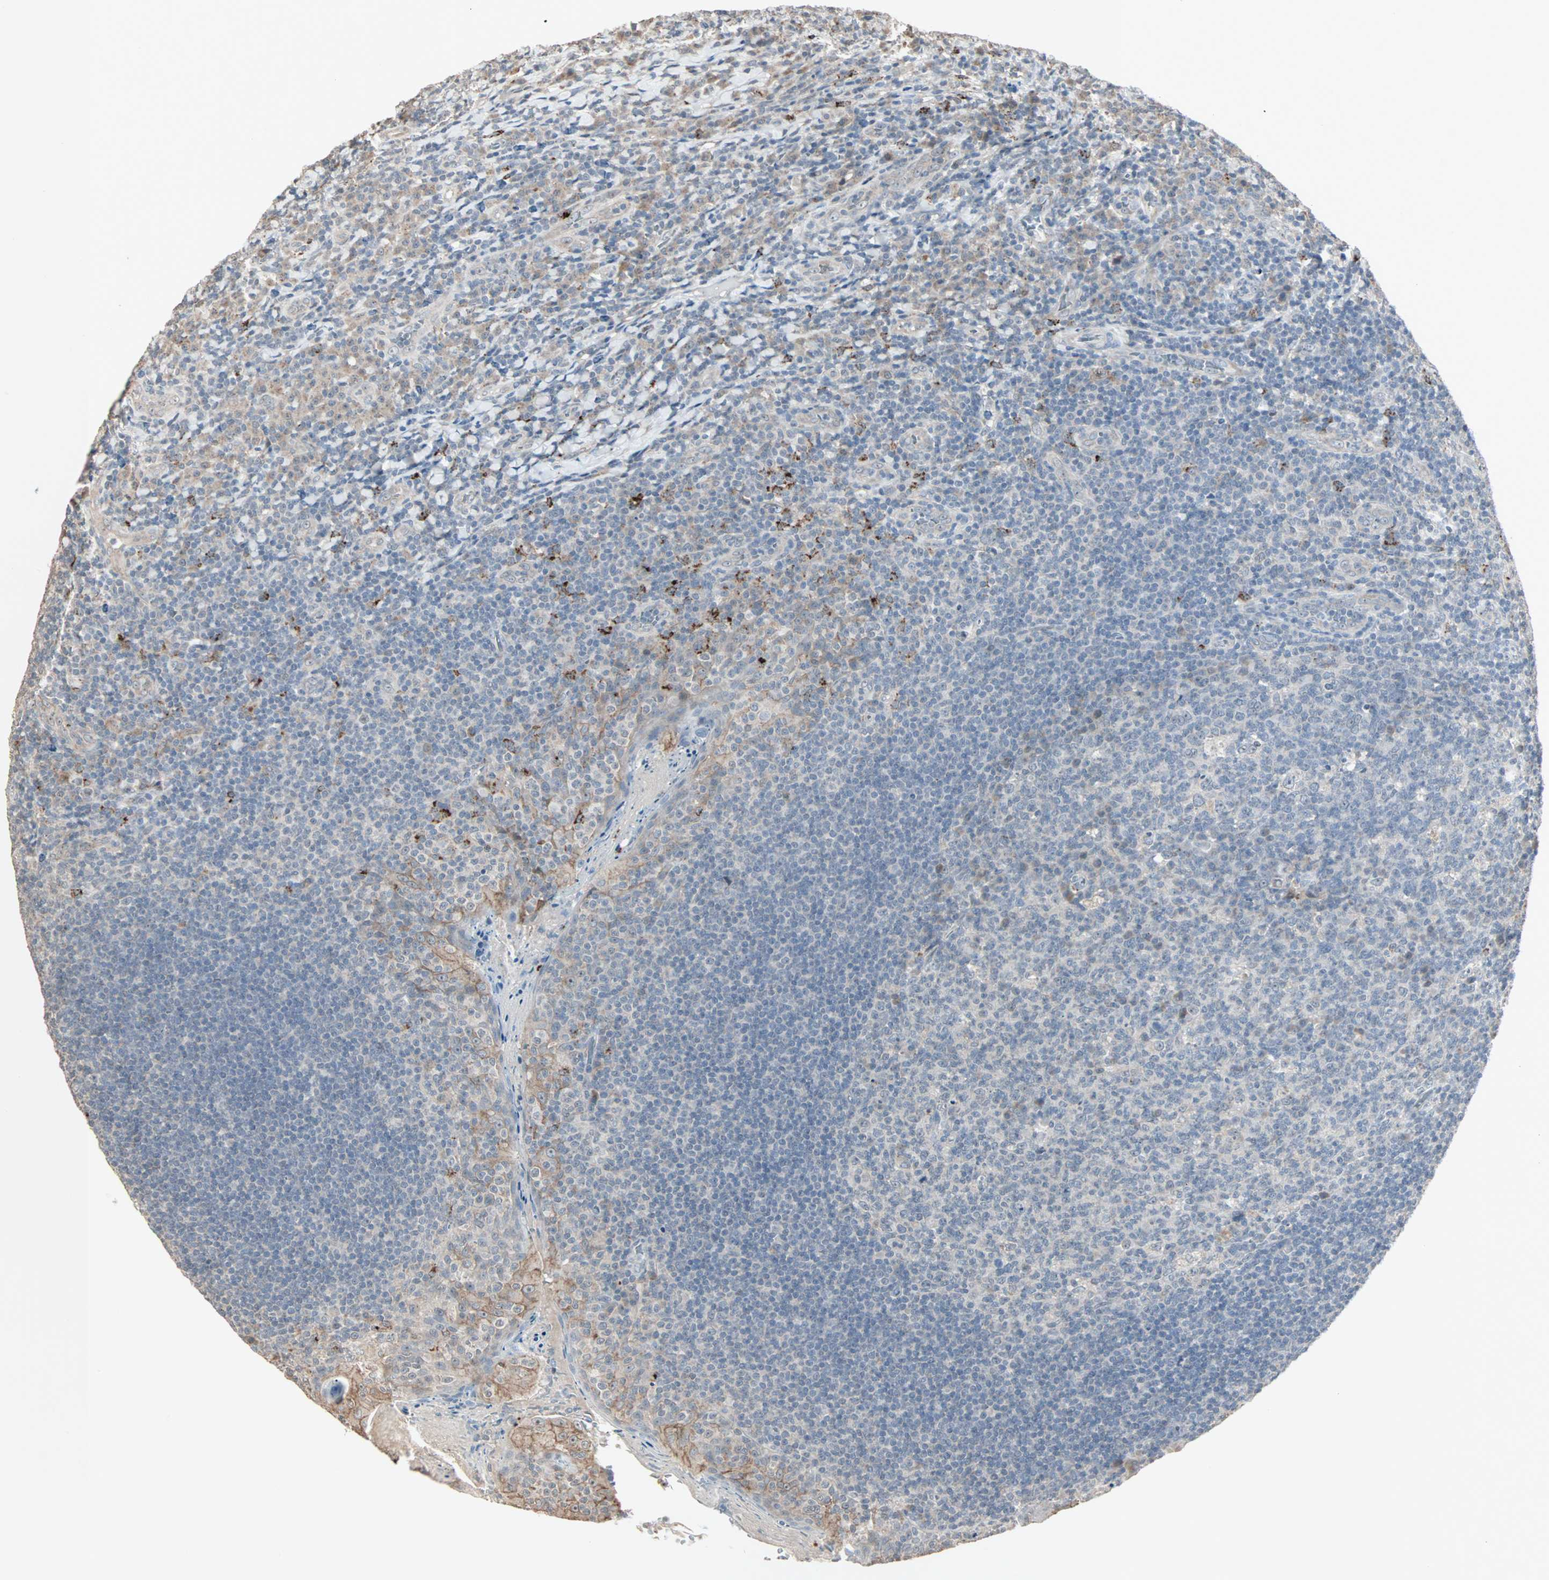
{"staining": {"intensity": "weak", "quantity": "<25%", "location": "cytoplasmic/membranous"}, "tissue": "tonsil", "cell_type": "Germinal center cells", "image_type": "normal", "snomed": [{"axis": "morphology", "description": "Normal tissue, NOS"}, {"axis": "topography", "description": "Tonsil"}], "caption": "The immunohistochemistry (IHC) micrograph has no significant expression in germinal center cells of tonsil. Brightfield microscopy of immunohistochemistry stained with DAB (3,3'-diaminobenzidine) (brown) and hematoxylin (blue), captured at high magnification.", "gene": "KDM4A", "patient": {"sex": "male", "age": 17}}